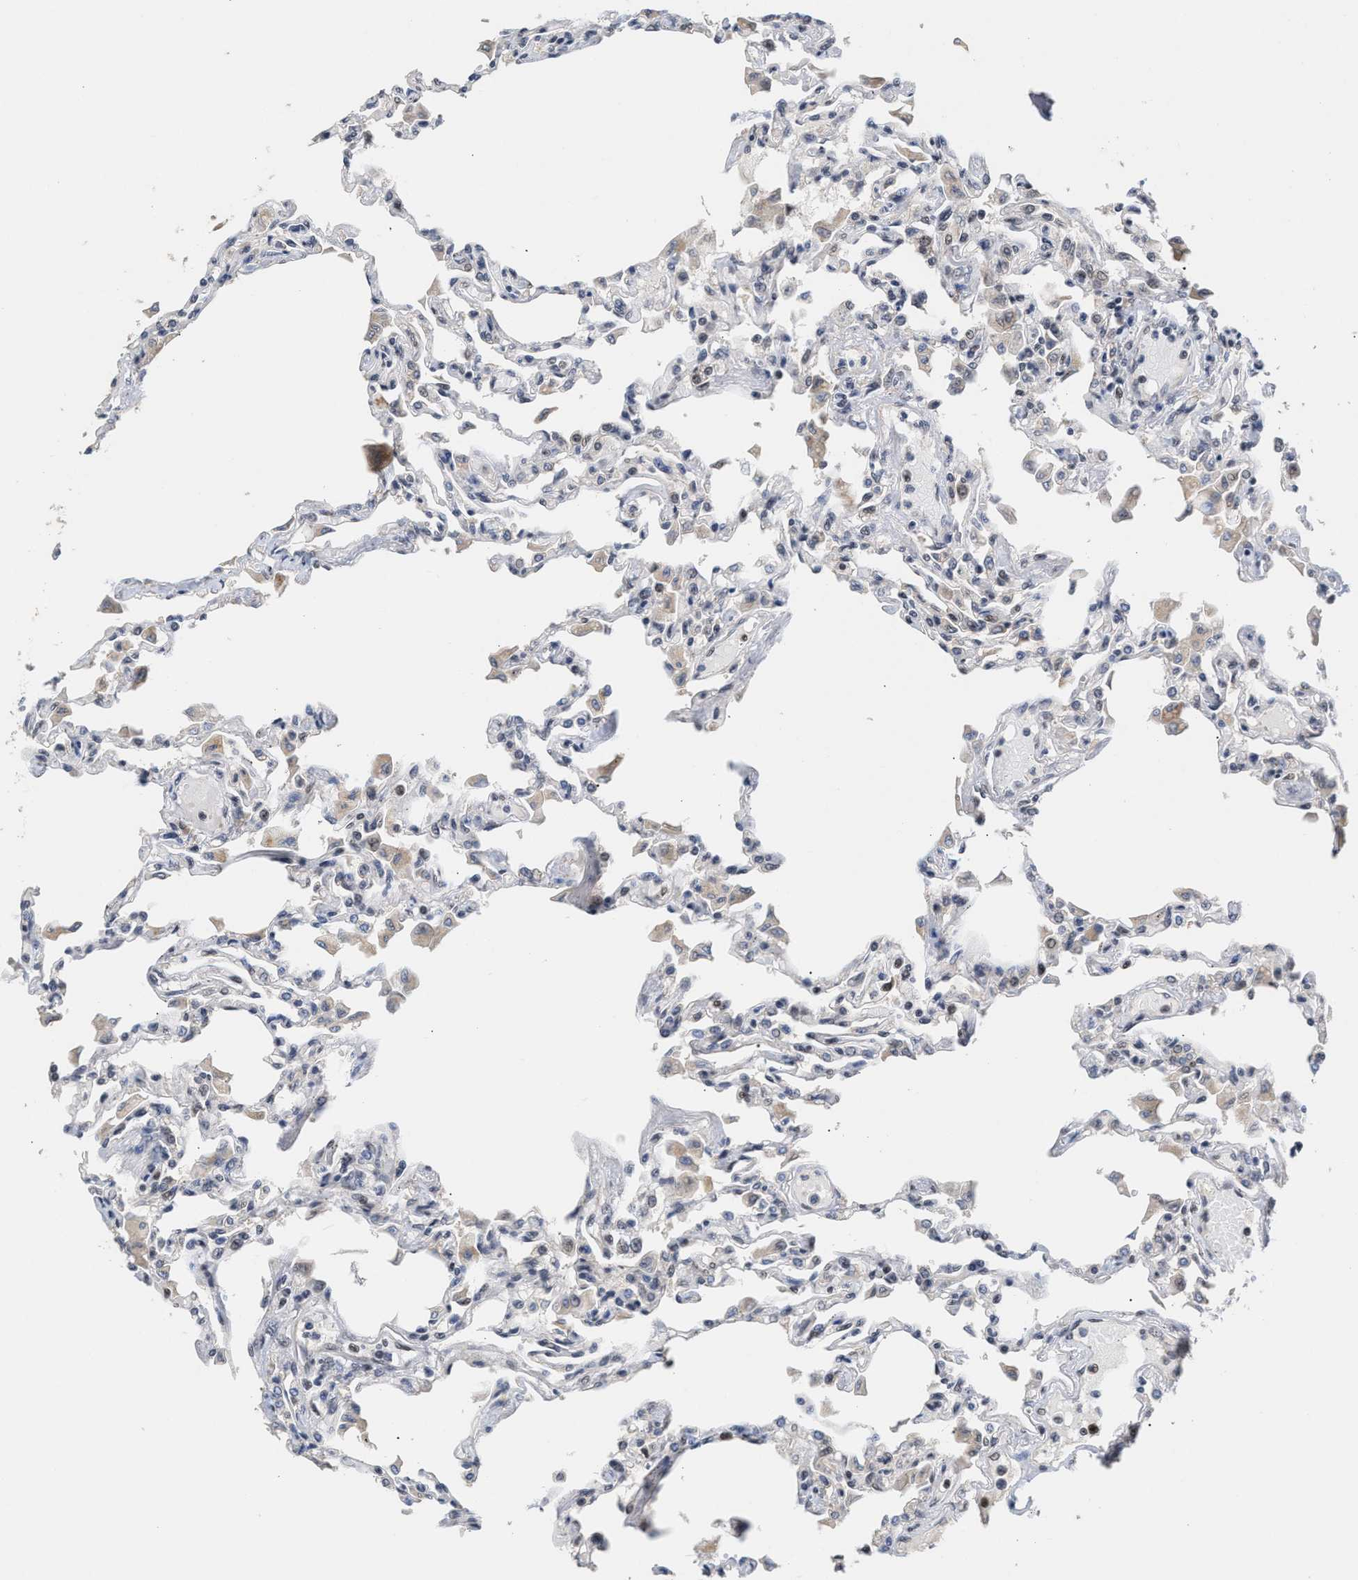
{"staining": {"intensity": "weak", "quantity": "<25%", "location": "nuclear"}, "tissue": "lung", "cell_type": "Alveolar cells", "image_type": "normal", "snomed": [{"axis": "morphology", "description": "Normal tissue, NOS"}, {"axis": "topography", "description": "Bronchus"}, {"axis": "topography", "description": "Lung"}], "caption": "This is an IHC micrograph of normal human lung. There is no positivity in alveolar cells.", "gene": "MKNK2", "patient": {"sex": "female", "age": 49}}